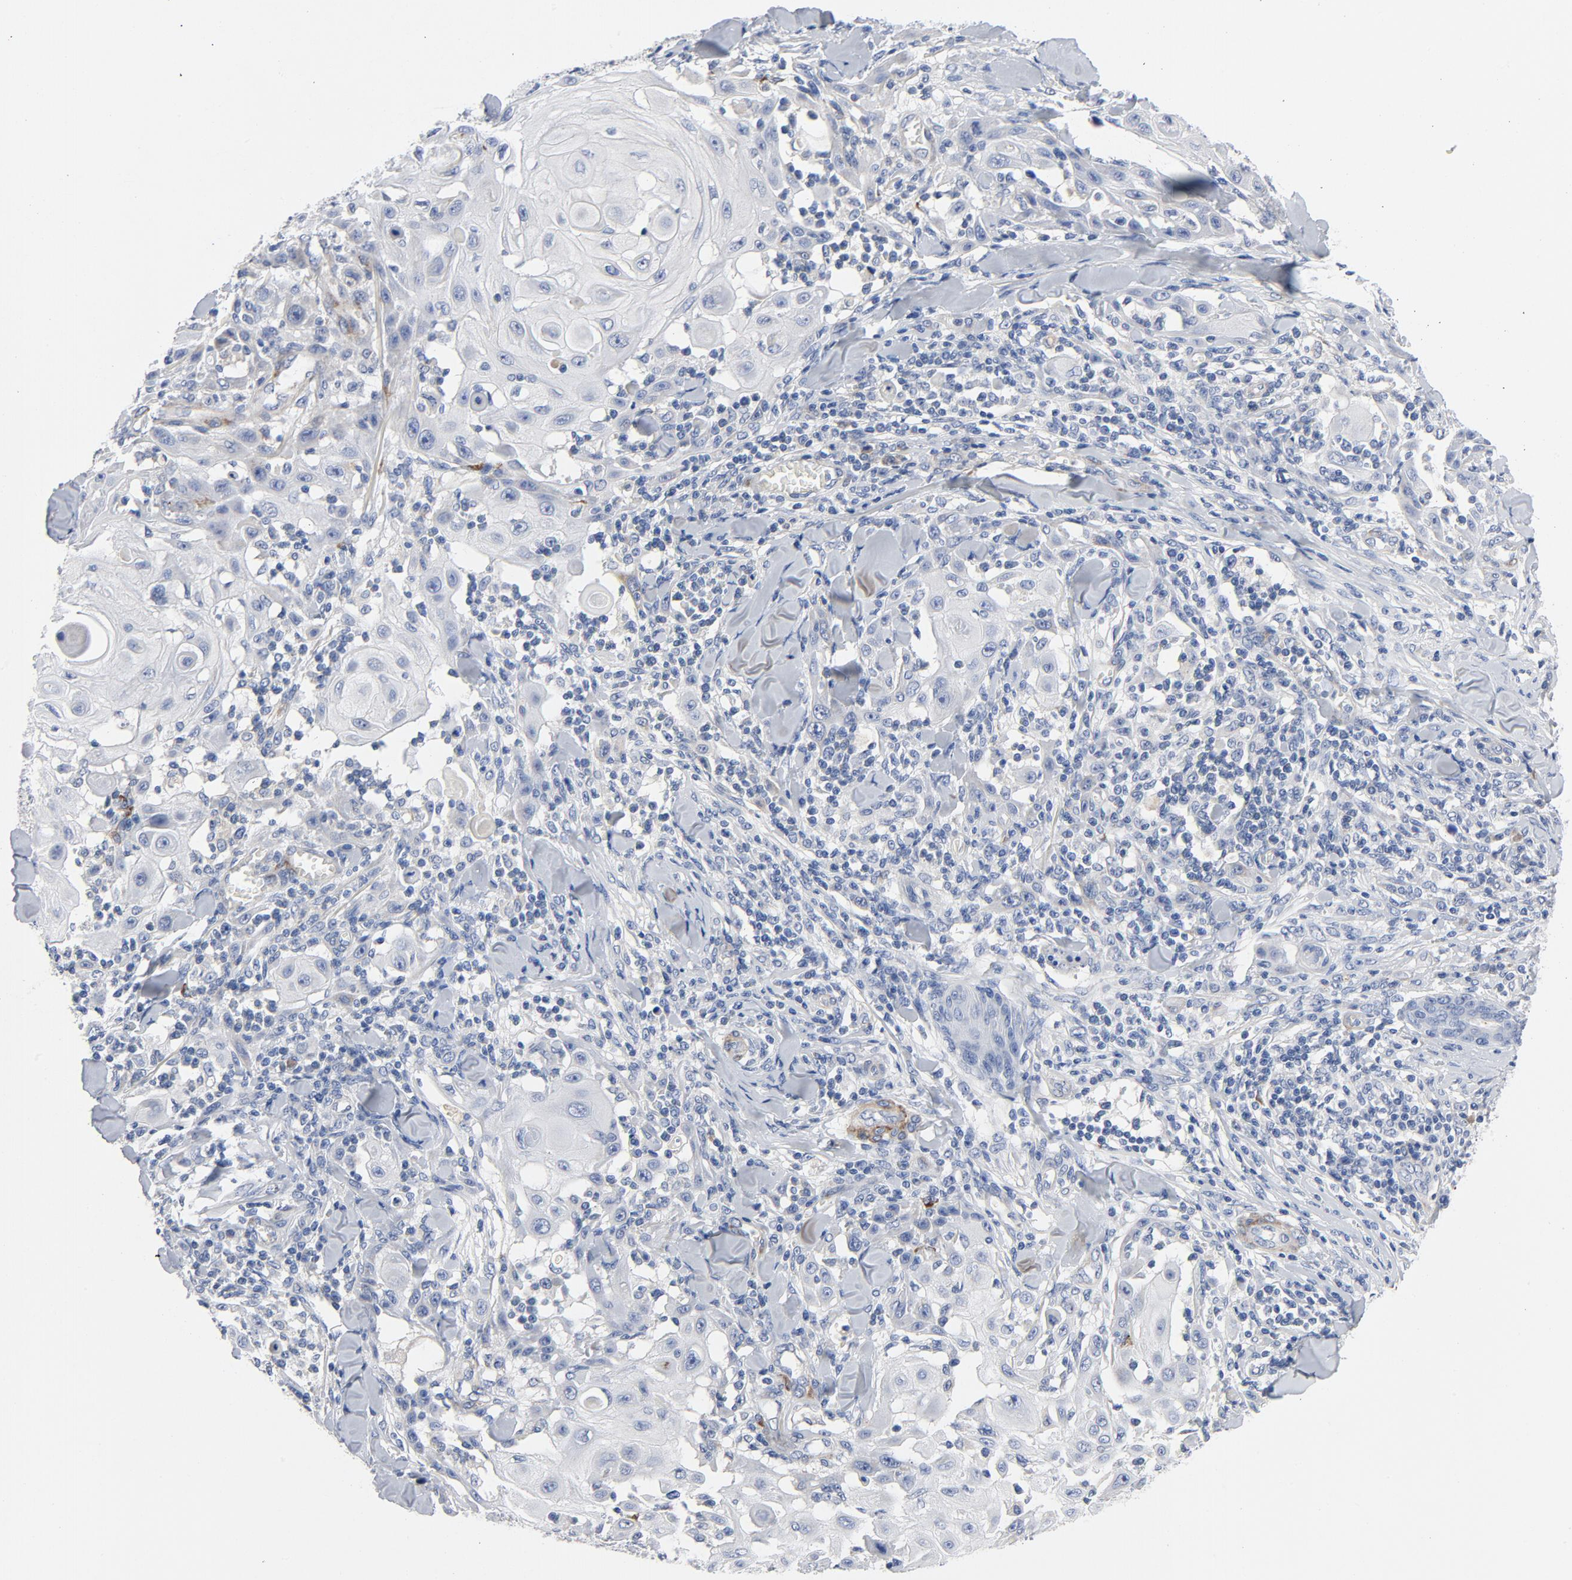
{"staining": {"intensity": "negative", "quantity": "none", "location": "none"}, "tissue": "skin cancer", "cell_type": "Tumor cells", "image_type": "cancer", "snomed": [{"axis": "morphology", "description": "Squamous cell carcinoma, NOS"}, {"axis": "topography", "description": "Skin"}], "caption": "Human squamous cell carcinoma (skin) stained for a protein using immunohistochemistry reveals no expression in tumor cells.", "gene": "LAMC1", "patient": {"sex": "male", "age": 24}}